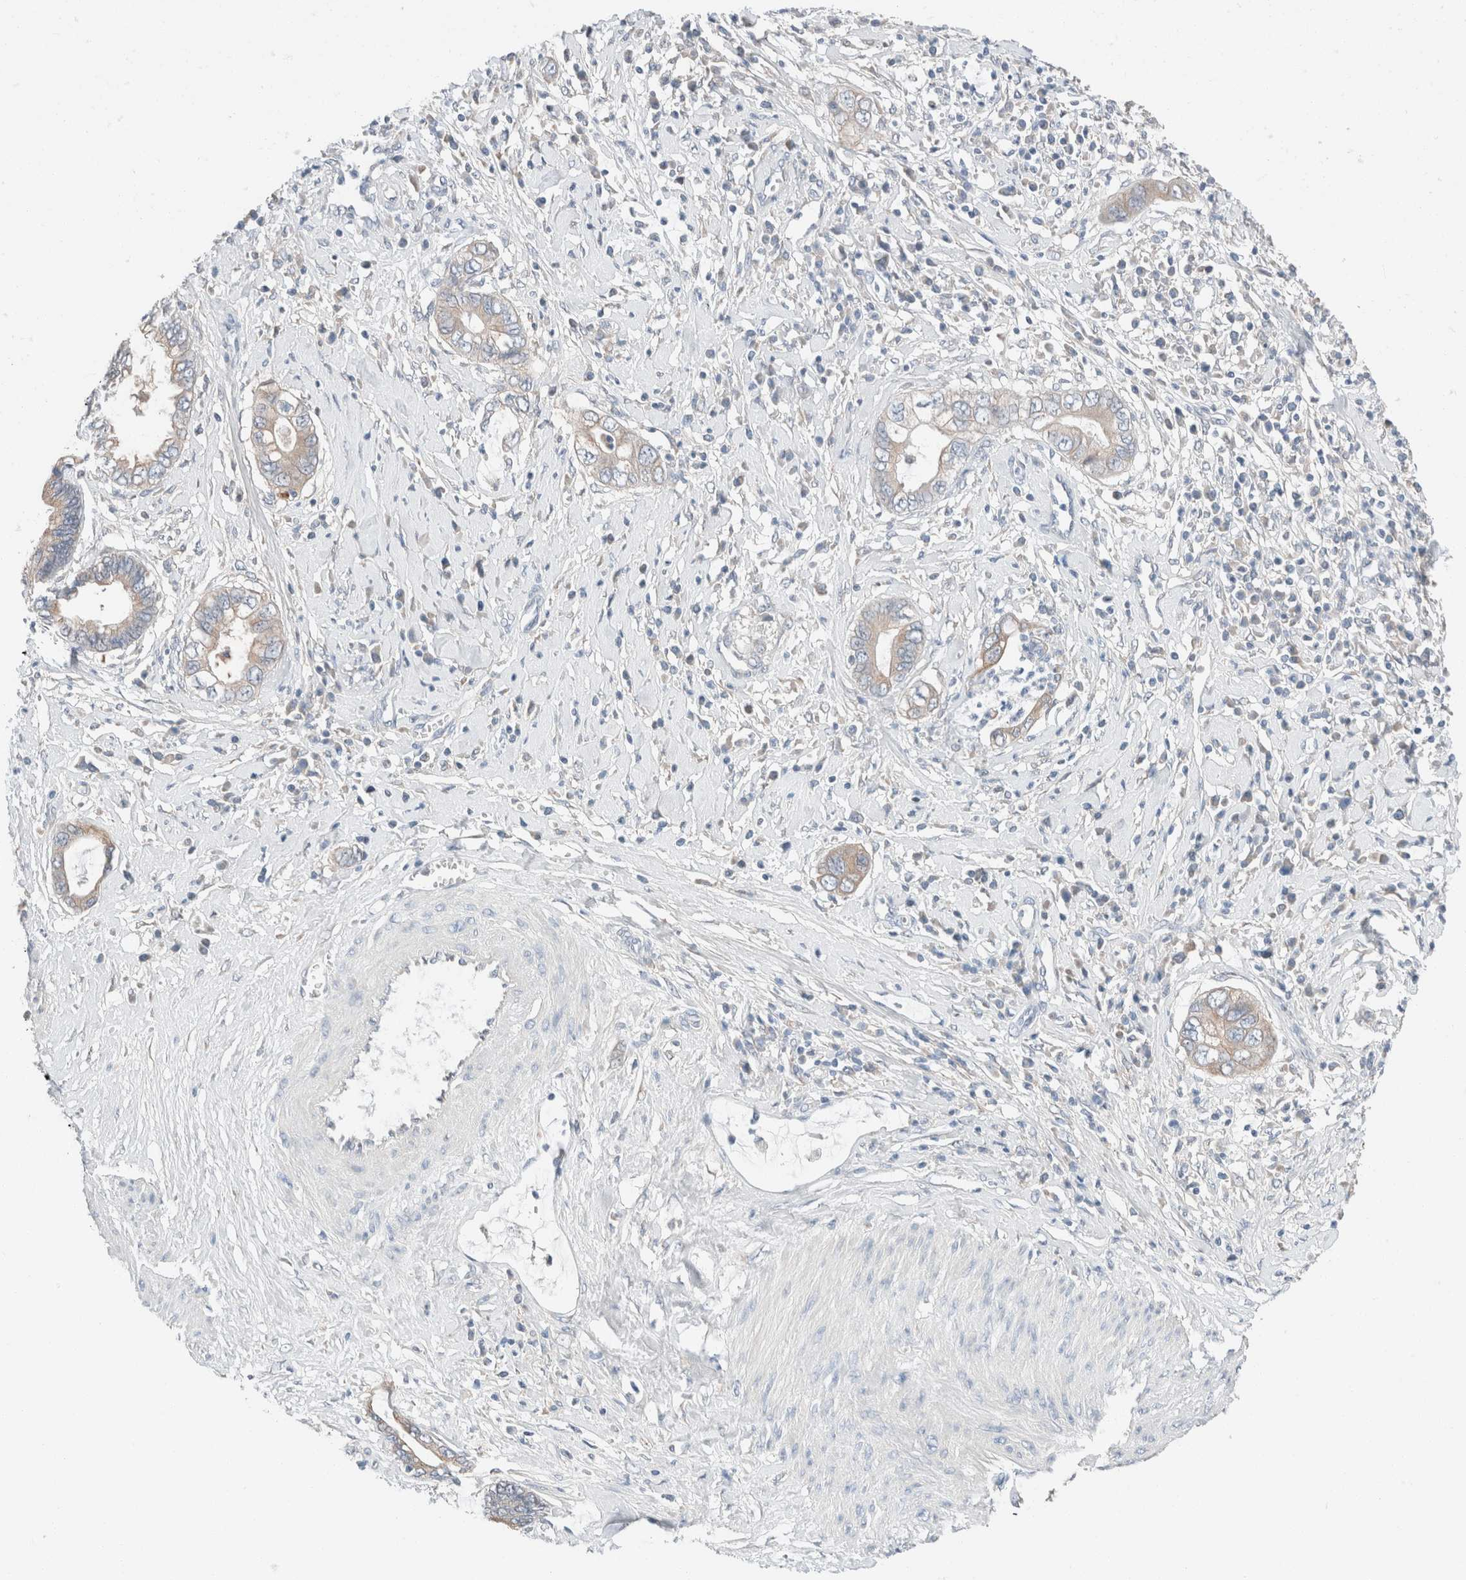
{"staining": {"intensity": "negative", "quantity": "none", "location": "none"}, "tissue": "cervical cancer", "cell_type": "Tumor cells", "image_type": "cancer", "snomed": [{"axis": "morphology", "description": "Adenocarcinoma, NOS"}, {"axis": "topography", "description": "Cervix"}], "caption": "The image exhibits no significant positivity in tumor cells of cervical cancer (adenocarcinoma).", "gene": "PCM1", "patient": {"sex": "female", "age": 44}}